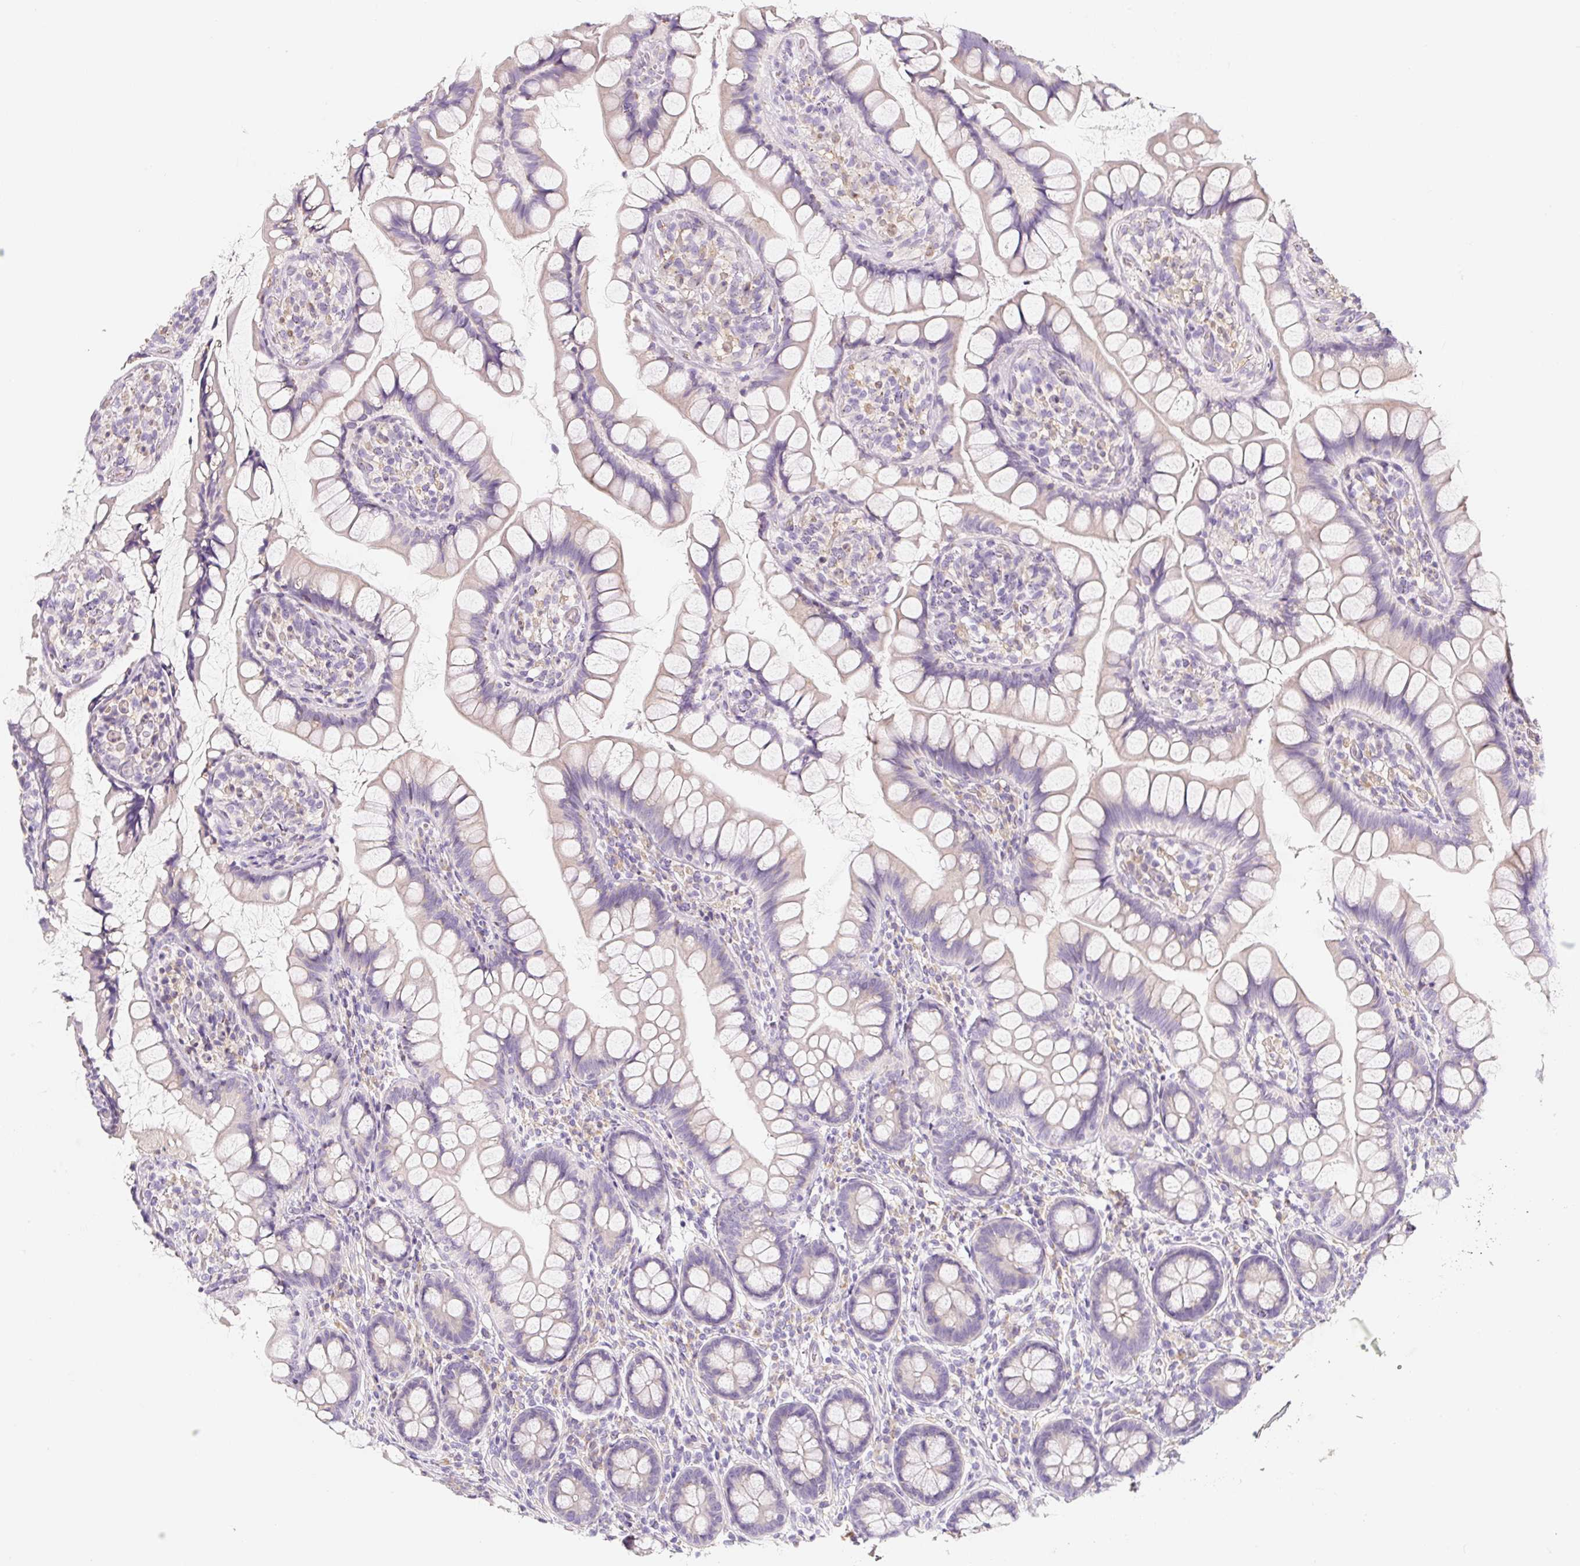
{"staining": {"intensity": "negative", "quantity": "none", "location": "none"}, "tissue": "small intestine", "cell_type": "Glandular cells", "image_type": "normal", "snomed": [{"axis": "morphology", "description": "Normal tissue, NOS"}, {"axis": "topography", "description": "Small intestine"}], "caption": "Glandular cells are negative for protein expression in benign human small intestine. (IHC, brightfield microscopy, high magnification).", "gene": "PWWP3B", "patient": {"sex": "male", "age": 70}}